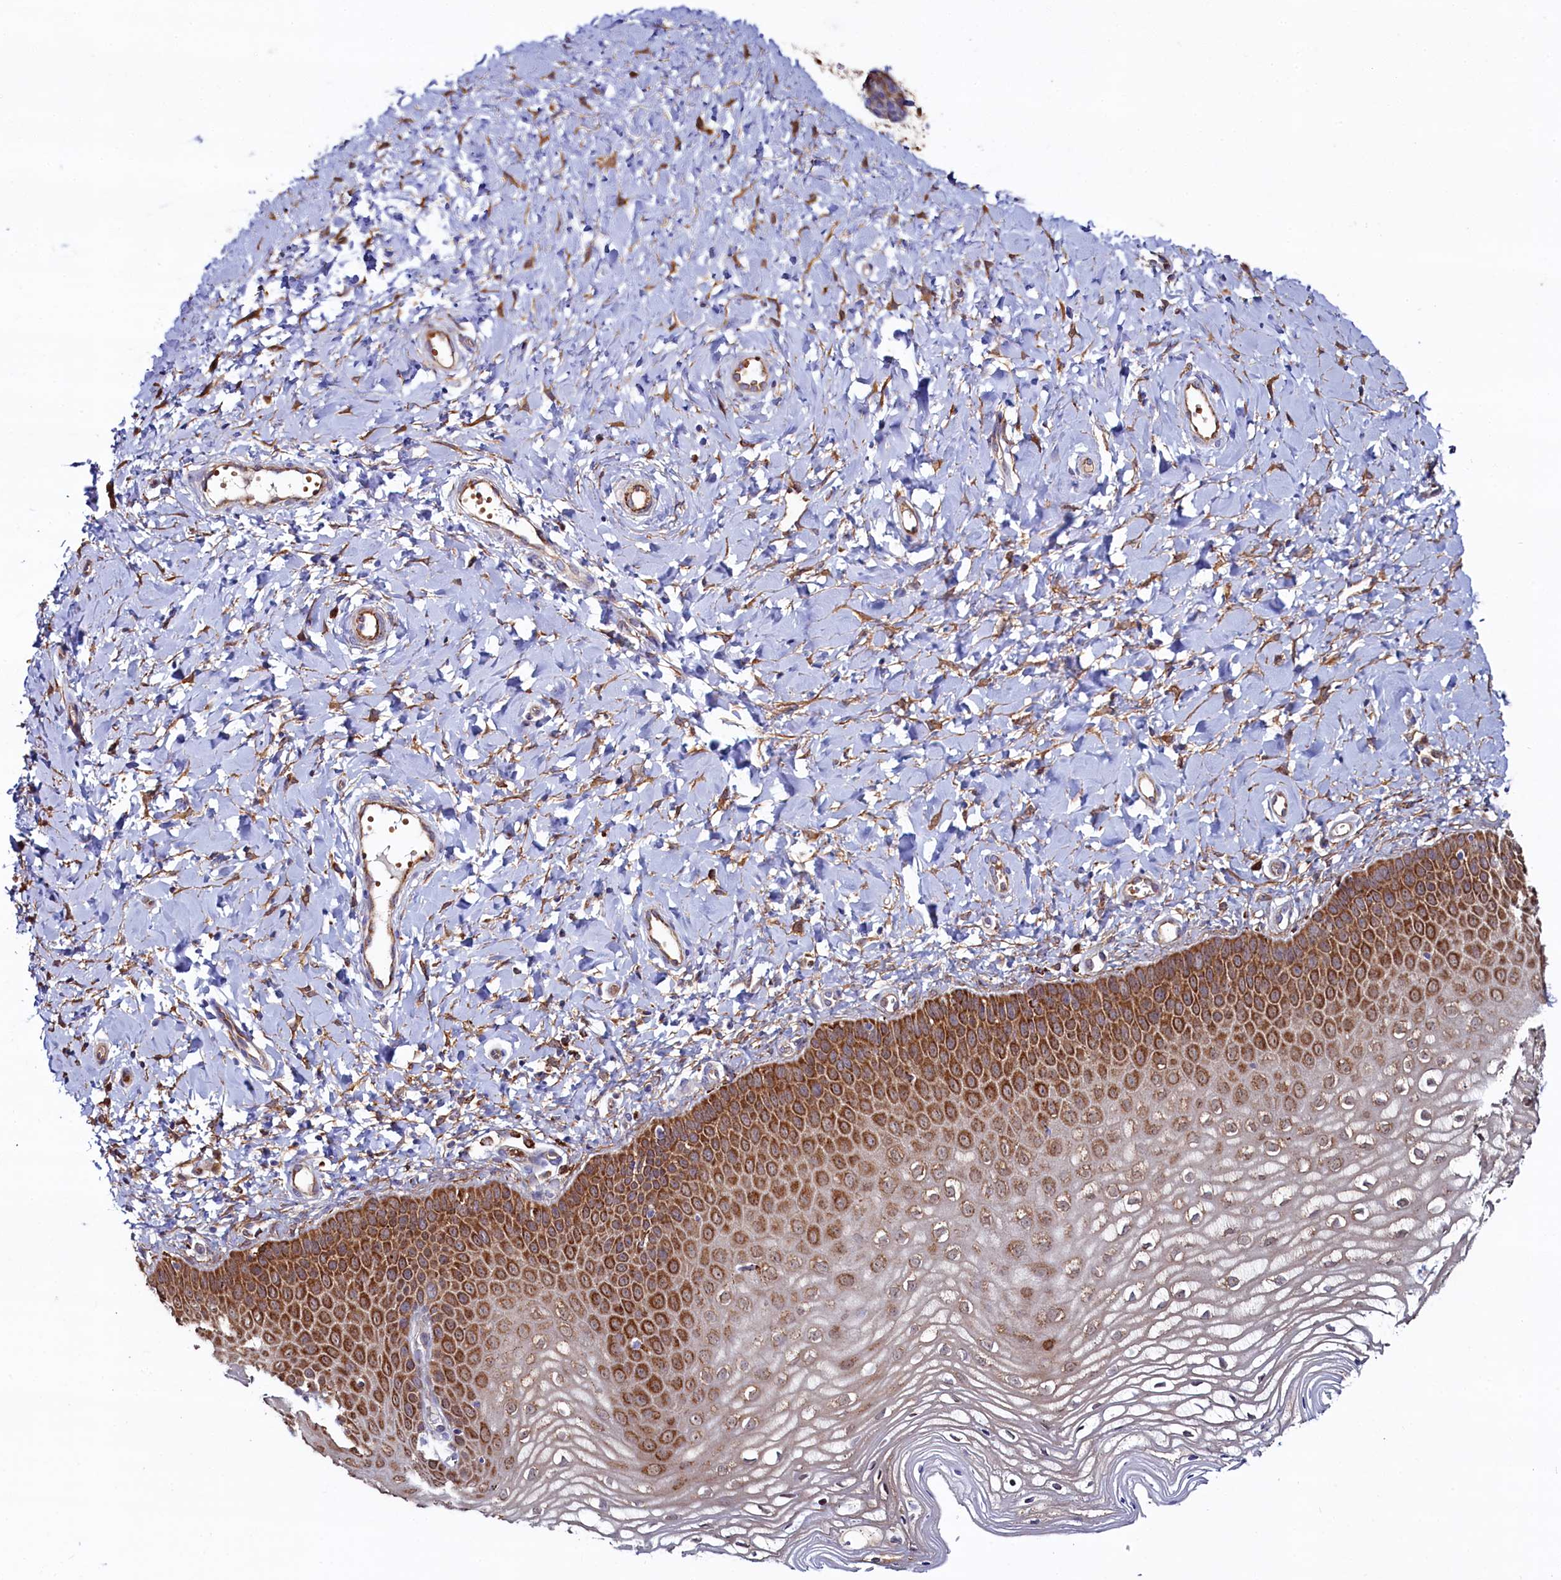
{"staining": {"intensity": "strong", "quantity": ">75%", "location": "cytoplasmic/membranous"}, "tissue": "vagina", "cell_type": "Squamous epithelial cells", "image_type": "normal", "snomed": [{"axis": "morphology", "description": "Normal tissue, NOS"}, {"axis": "topography", "description": "Vagina"}, {"axis": "topography", "description": "Cervix"}], "caption": "Immunohistochemical staining of normal vagina shows >75% levels of strong cytoplasmic/membranous protein positivity in about >75% of squamous epithelial cells. The protein of interest is stained brown, and the nuclei are stained in blue (DAB IHC with brightfield microscopy, high magnification).", "gene": "ASTE1", "patient": {"sex": "female", "age": 40}}